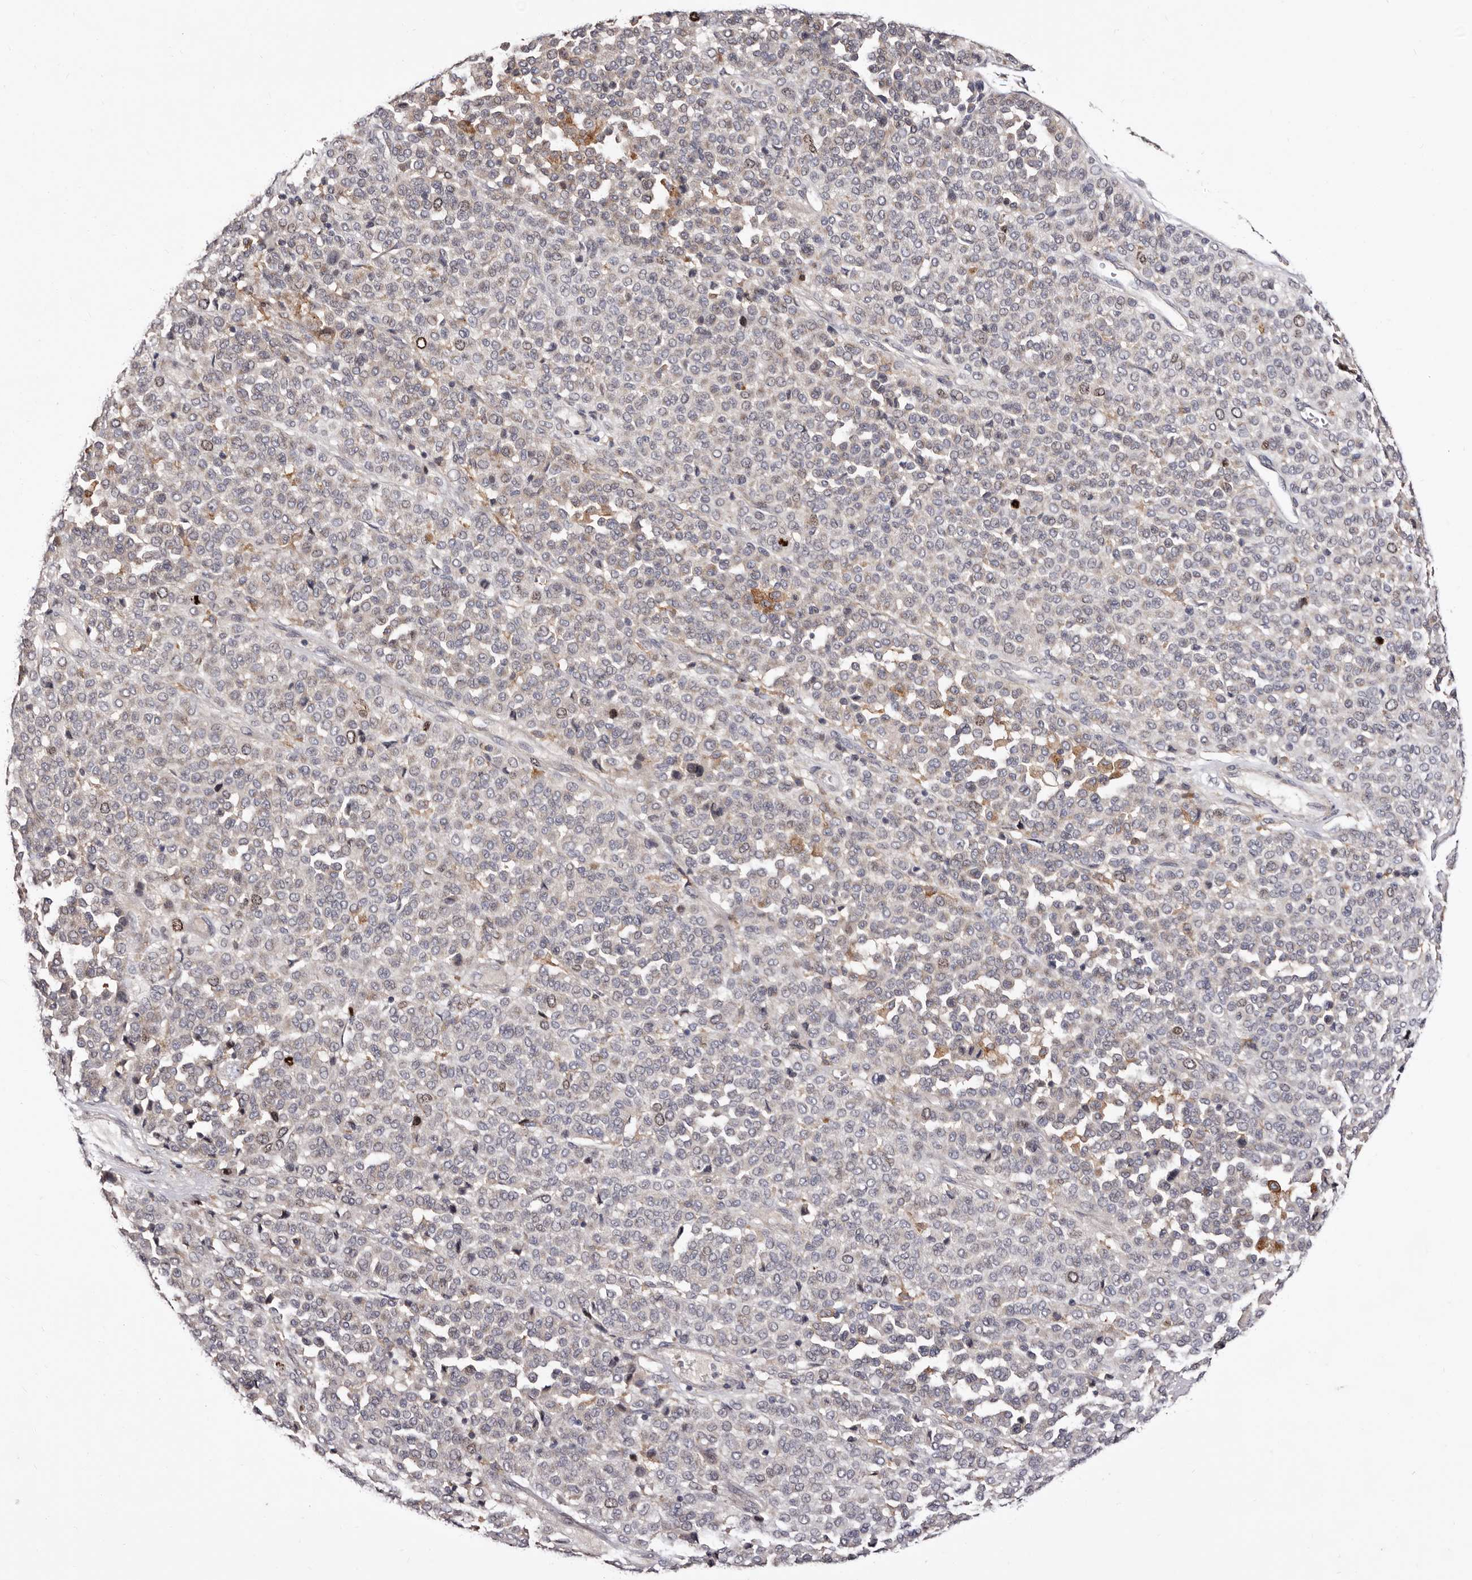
{"staining": {"intensity": "negative", "quantity": "none", "location": "none"}, "tissue": "melanoma", "cell_type": "Tumor cells", "image_type": "cancer", "snomed": [{"axis": "morphology", "description": "Malignant melanoma, Metastatic site"}, {"axis": "topography", "description": "Pancreas"}], "caption": "Immunohistochemistry (IHC) of melanoma reveals no expression in tumor cells. Brightfield microscopy of immunohistochemistry (IHC) stained with DAB (3,3'-diaminobenzidine) (brown) and hematoxylin (blue), captured at high magnification.", "gene": "CDCA8", "patient": {"sex": "female", "age": 30}}